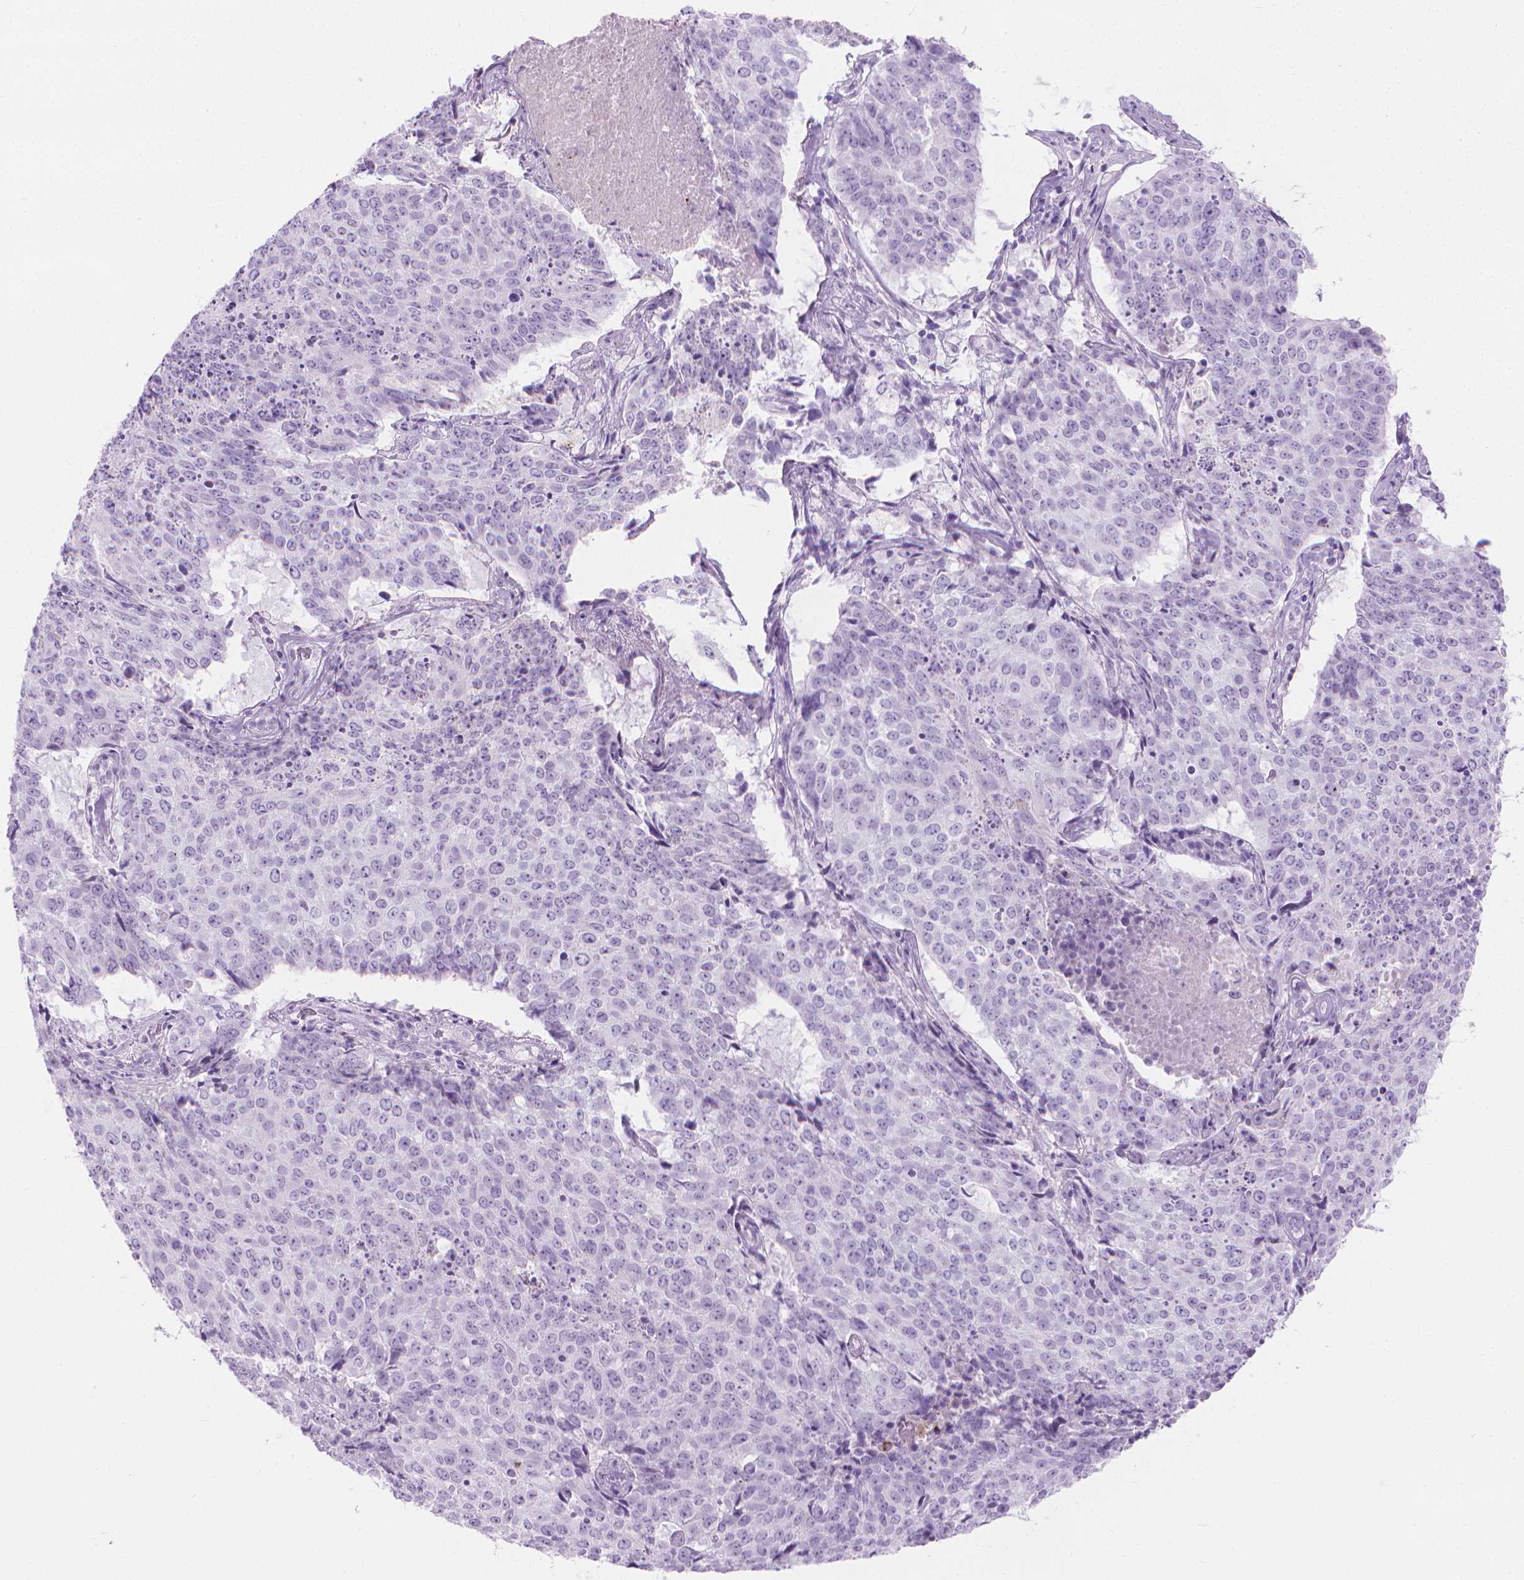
{"staining": {"intensity": "negative", "quantity": "none", "location": "none"}, "tissue": "lung cancer", "cell_type": "Tumor cells", "image_type": "cancer", "snomed": [{"axis": "morphology", "description": "Normal tissue, NOS"}, {"axis": "morphology", "description": "Squamous cell carcinoma, NOS"}, {"axis": "topography", "description": "Bronchus"}, {"axis": "topography", "description": "Lung"}], "caption": "Lung cancer stained for a protein using immunohistochemistry (IHC) demonstrates no positivity tumor cells.", "gene": "CFAP52", "patient": {"sex": "male", "age": 64}}